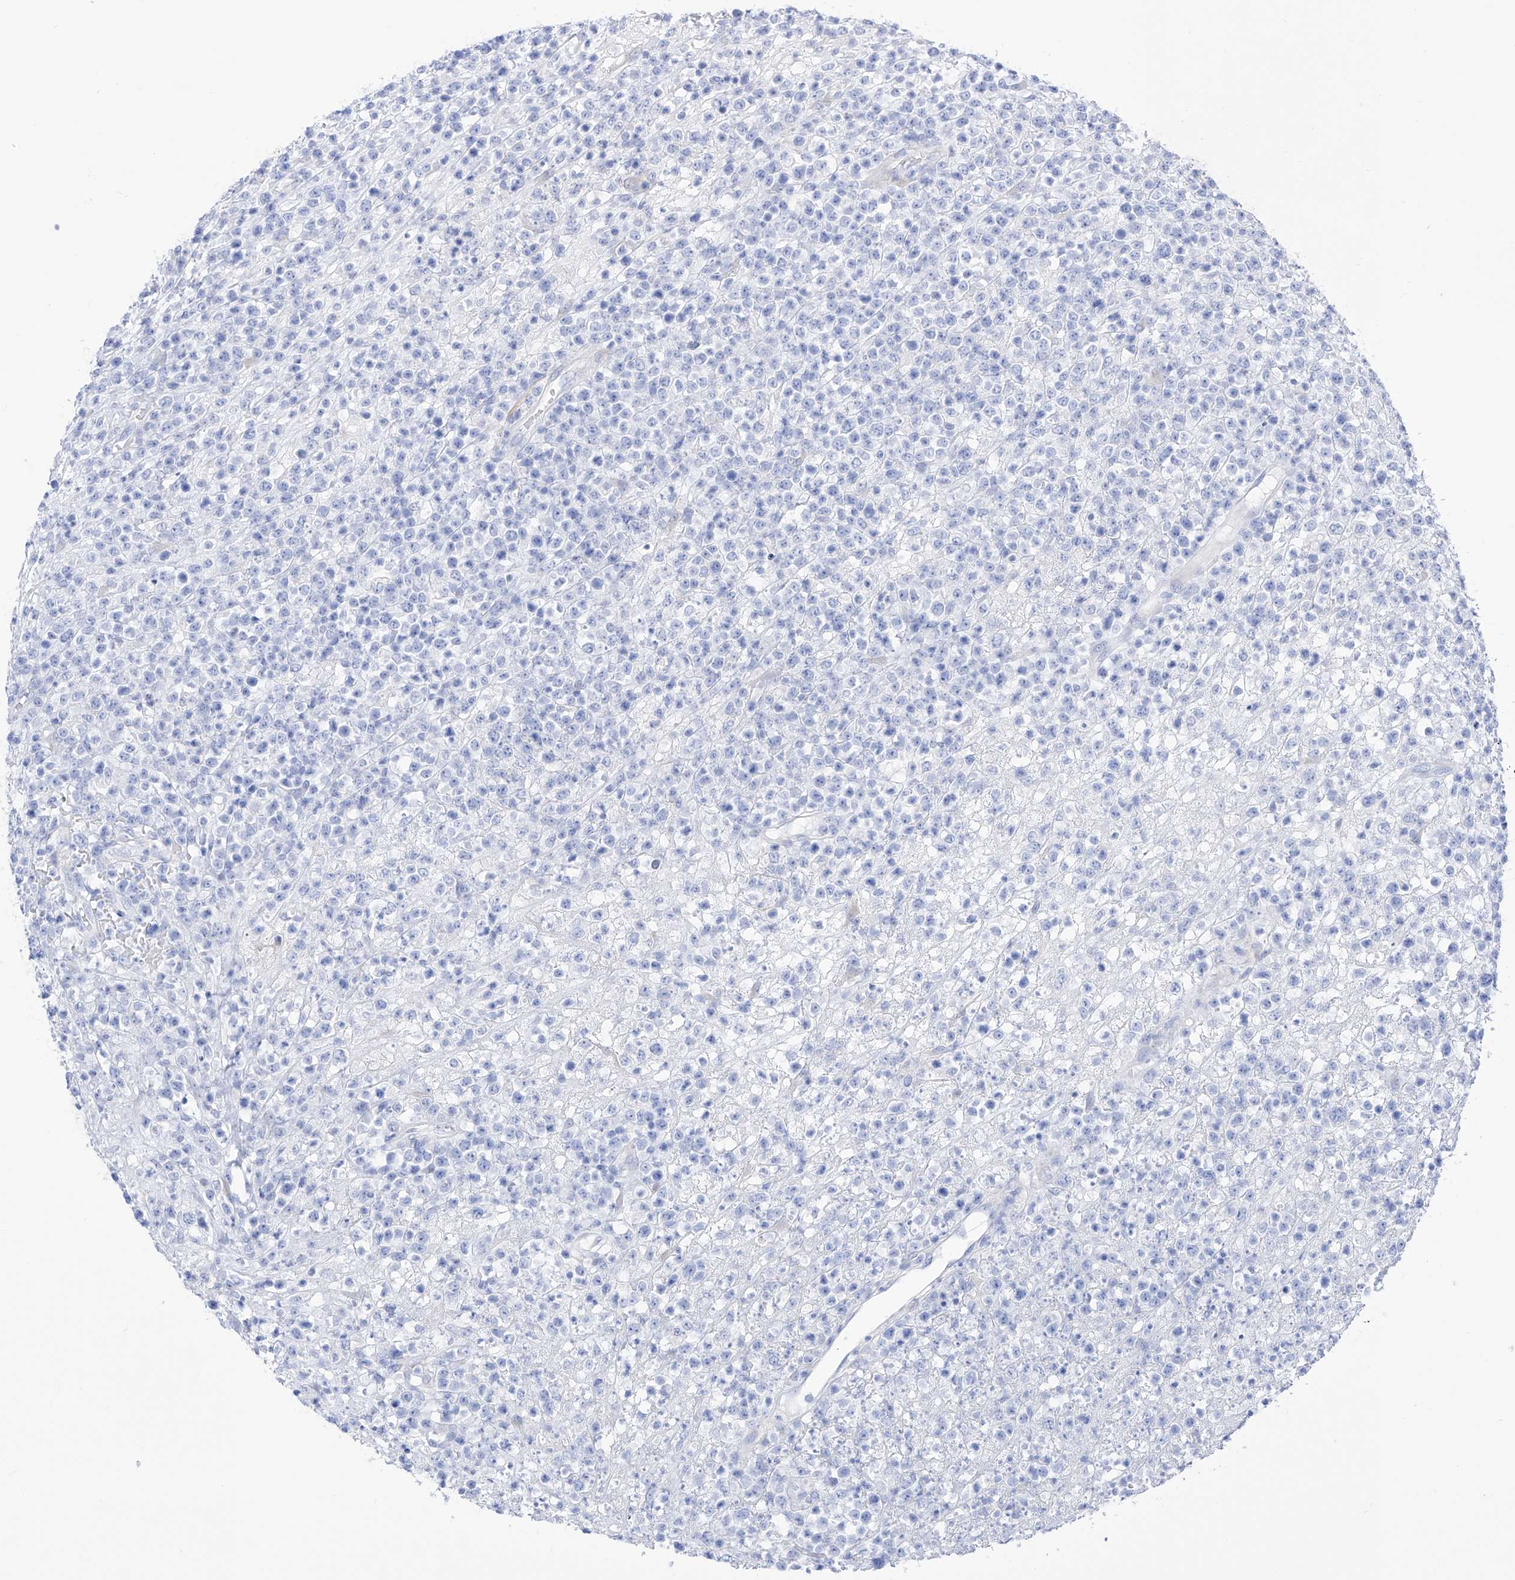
{"staining": {"intensity": "negative", "quantity": "none", "location": "none"}, "tissue": "lymphoma", "cell_type": "Tumor cells", "image_type": "cancer", "snomed": [{"axis": "morphology", "description": "Malignant lymphoma, non-Hodgkin's type, High grade"}, {"axis": "topography", "description": "Colon"}], "caption": "Immunohistochemistry (IHC) of human lymphoma exhibits no staining in tumor cells.", "gene": "TRPC7", "patient": {"sex": "female", "age": 53}}